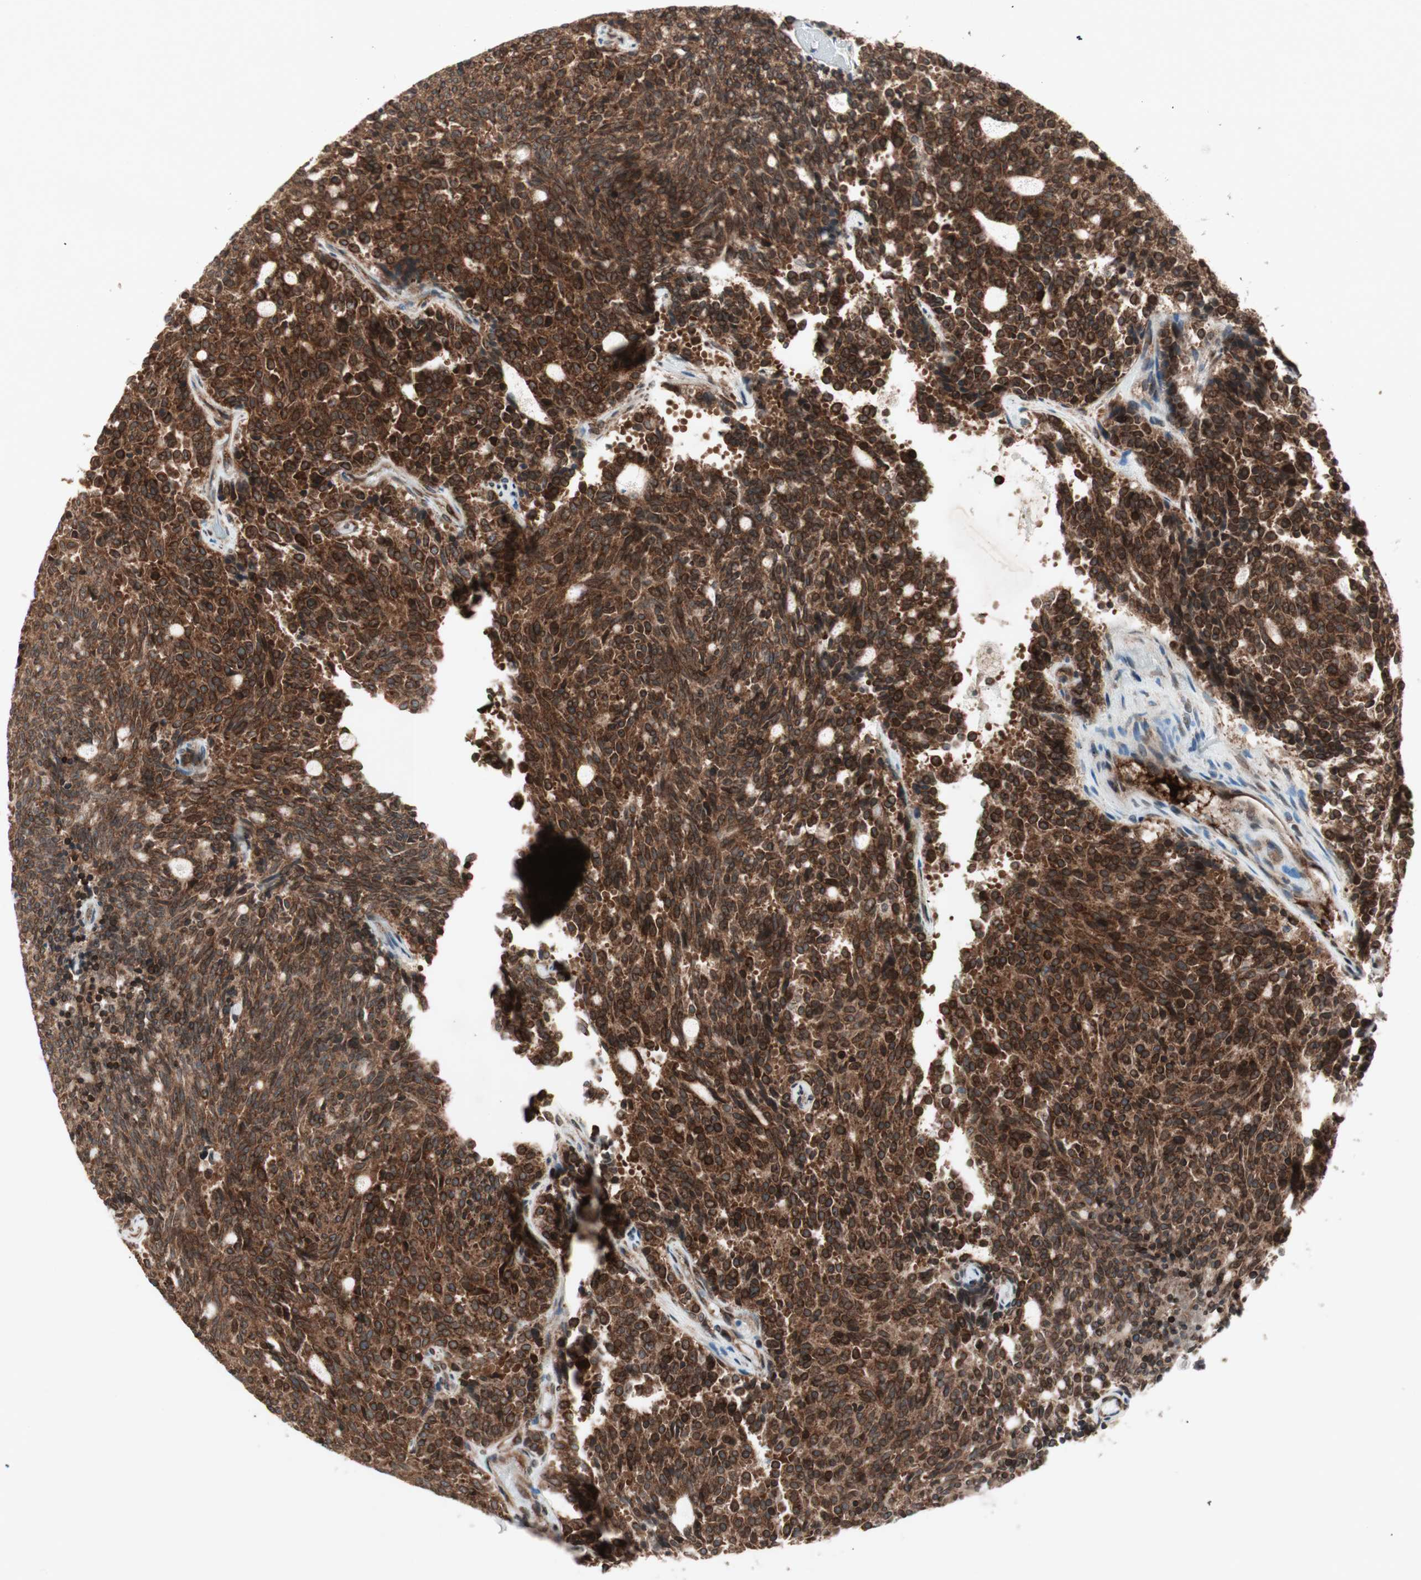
{"staining": {"intensity": "strong", "quantity": ">75%", "location": "cytoplasmic/membranous,nuclear"}, "tissue": "carcinoid", "cell_type": "Tumor cells", "image_type": "cancer", "snomed": [{"axis": "morphology", "description": "Carcinoid, malignant, NOS"}, {"axis": "topography", "description": "Pancreas"}], "caption": "Immunohistochemical staining of human carcinoid exhibits high levels of strong cytoplasmic/membranous and nuclear protein positivity in approximately >75% of tumor cells.", "gene": "NUP62", "patient": {"sex": "female", "age": 54}}